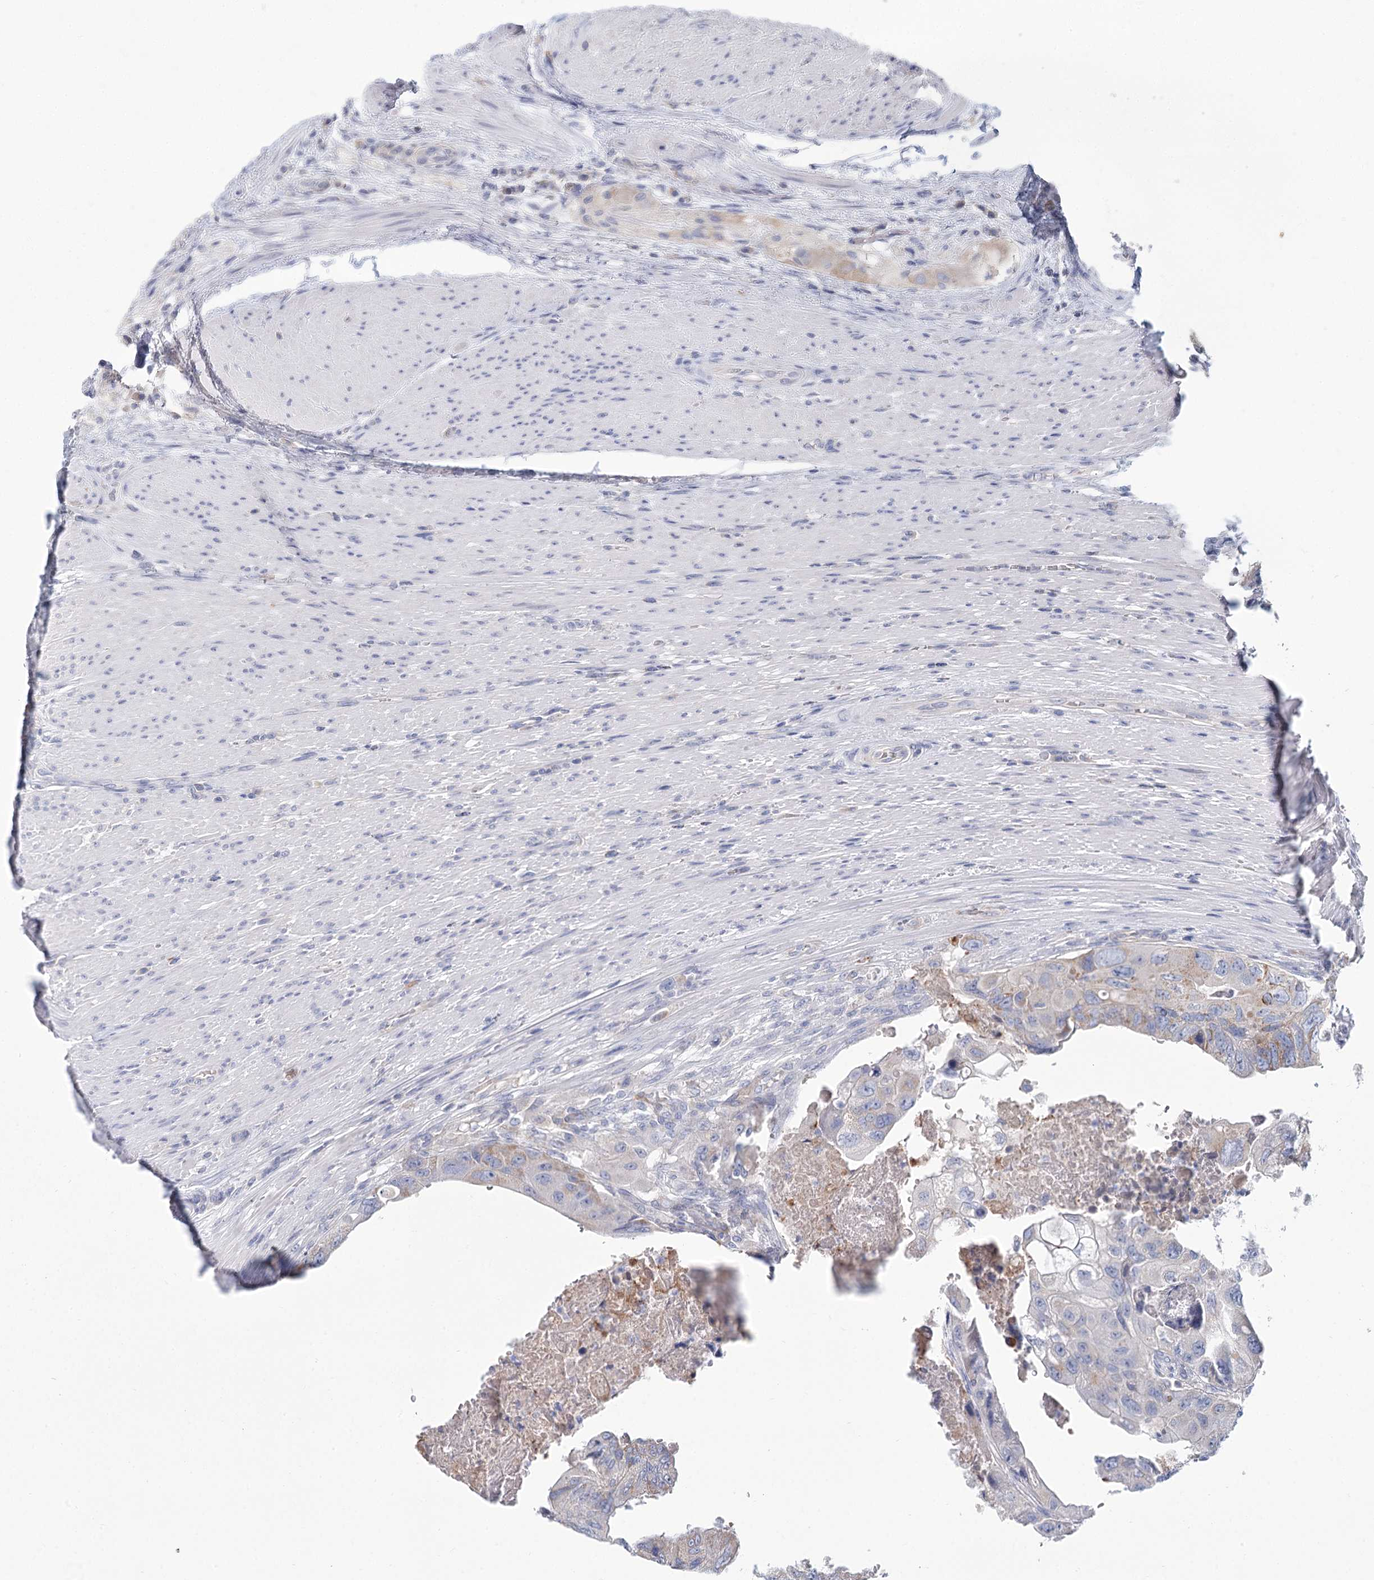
{"staining": {"intensity": "weak", "quantity": "<25%", "location": "cytoplasmic/membranous"}, "tissue": "colorectal cancer", "cell_type": "Tumor cells", "image_type": "cancer", "snomed": [{"axis": "morphology", "description": "Adenocarcinoma, NOS"}, {"axis": "topography", "description": "Rectum"}], "caption": "Colorectal cancer stained for a protein using IHC displays no expression tumor cells.", "gene": "ARHGAP44", "patient": {"sex": "male", "age": 63}}